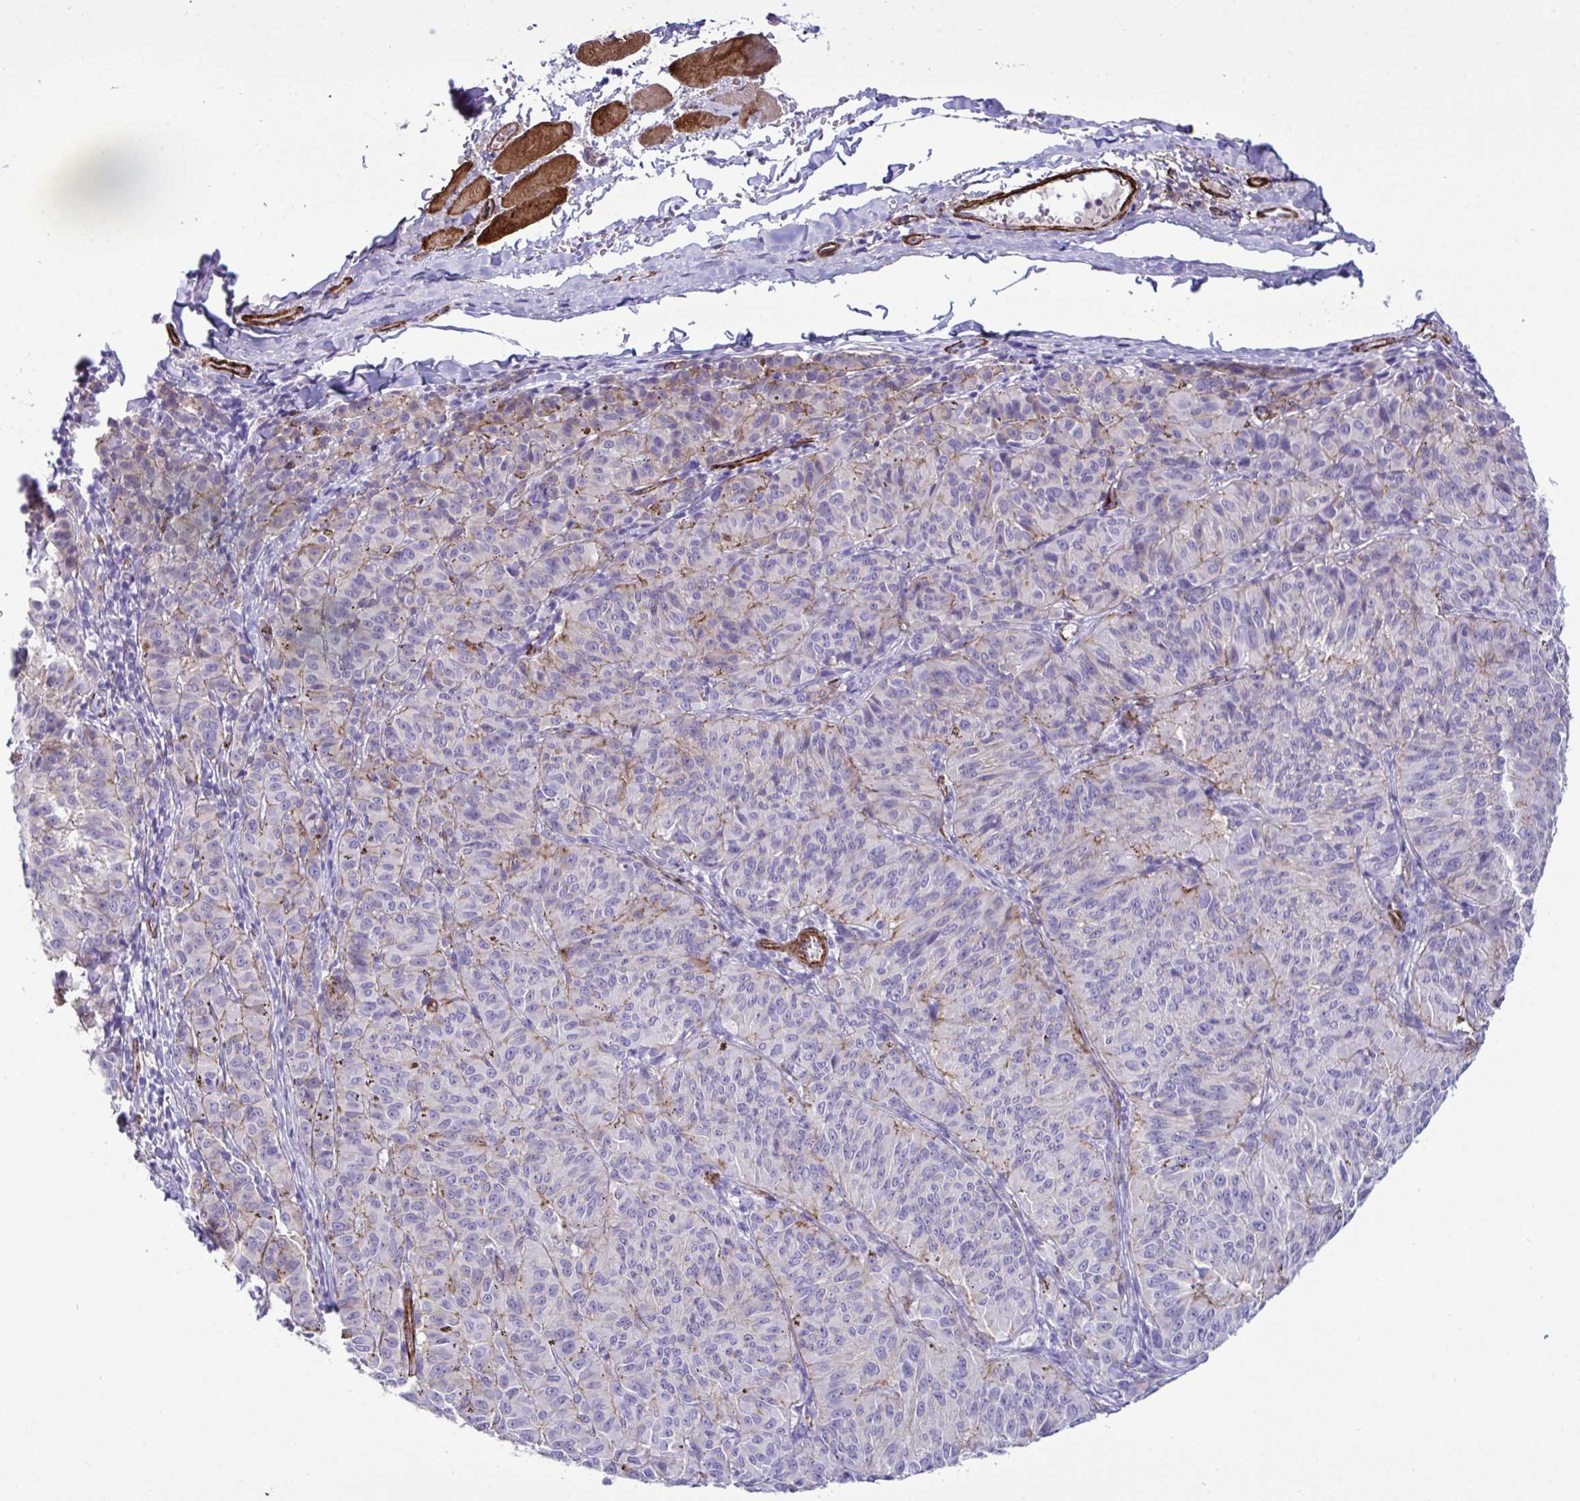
{"staining": {"intensity": "weak", "quantity": "<25%", "location": "cytoplasmic/membranous"}, "tissue": "melanoma", "cell_type": "Tumor cells", "image_type": "cancer", "snomed": [{"axis": "morphology", "description": "Malignant melanoma, NOS"}, {"axis": "topography", "description": "Skin"}], "caption": "Human malignant melanoma stained for a protein using immunohistochemistry (IHC) shows no positivity in tumor cells.", "gene": "SYNPO2L", "patient": {"sex": "female", "age": 72}}